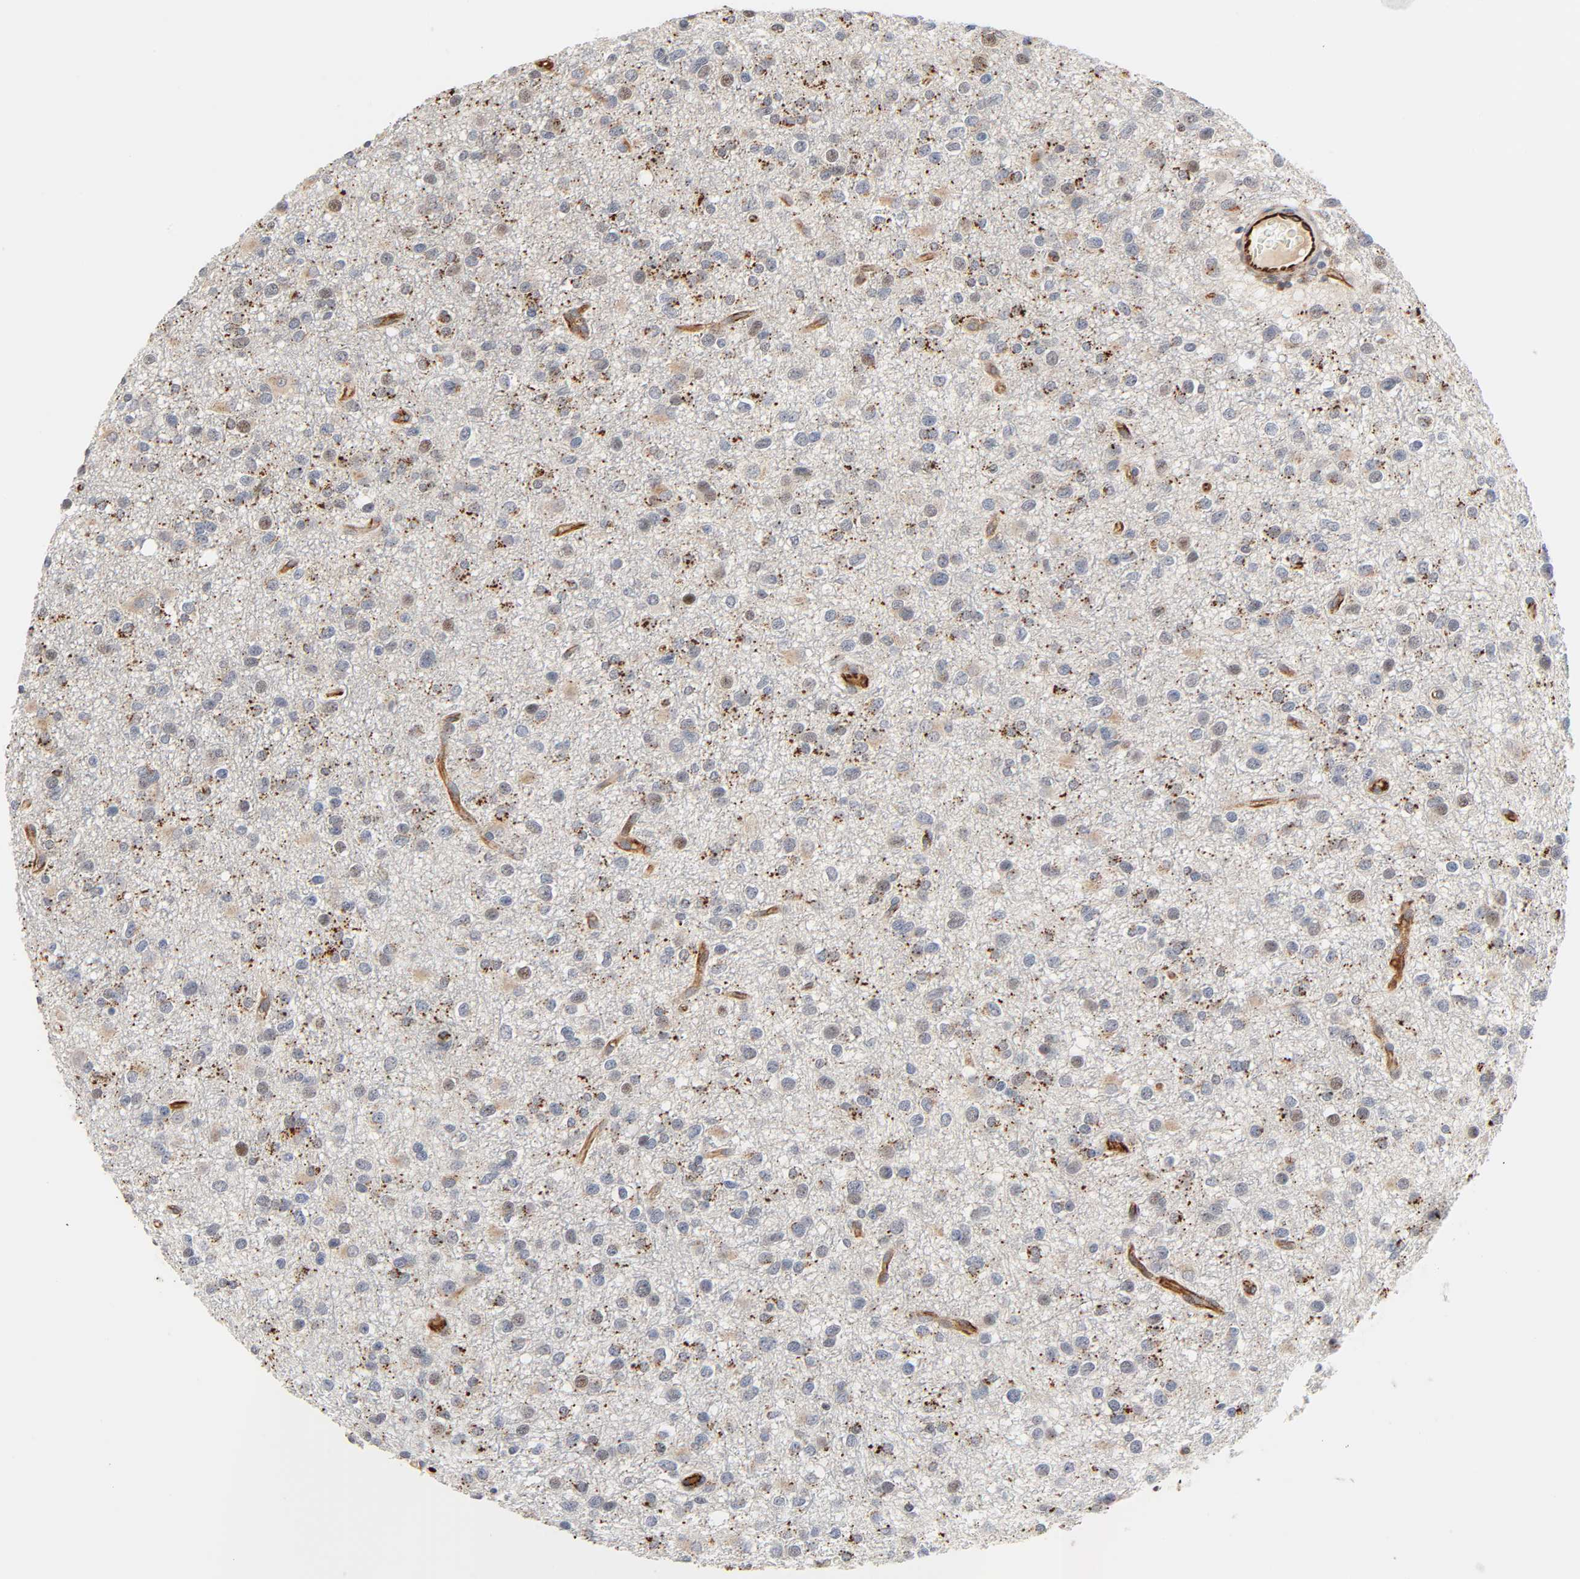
{"staining": {"intensity": "weak", "quantity": "25%-75%", "location": "cytoplasmic/membranous"}, "tissue": "glioma", "cell_type": "Tumor cells", "image_type": "cancer", "snomed": [{"axis": "morphology", "description": "Glioma, malignant, Low grade"}, {"axis": "topography", "description": "Brain"}], "caption": "A low amount of weak cytoplasmic/membranous expression is seen in approximately 25%-75% of tumor cells in glioma tissue.", "gene": "REEP6", "patient": {"sex": "male", "age": 42}}